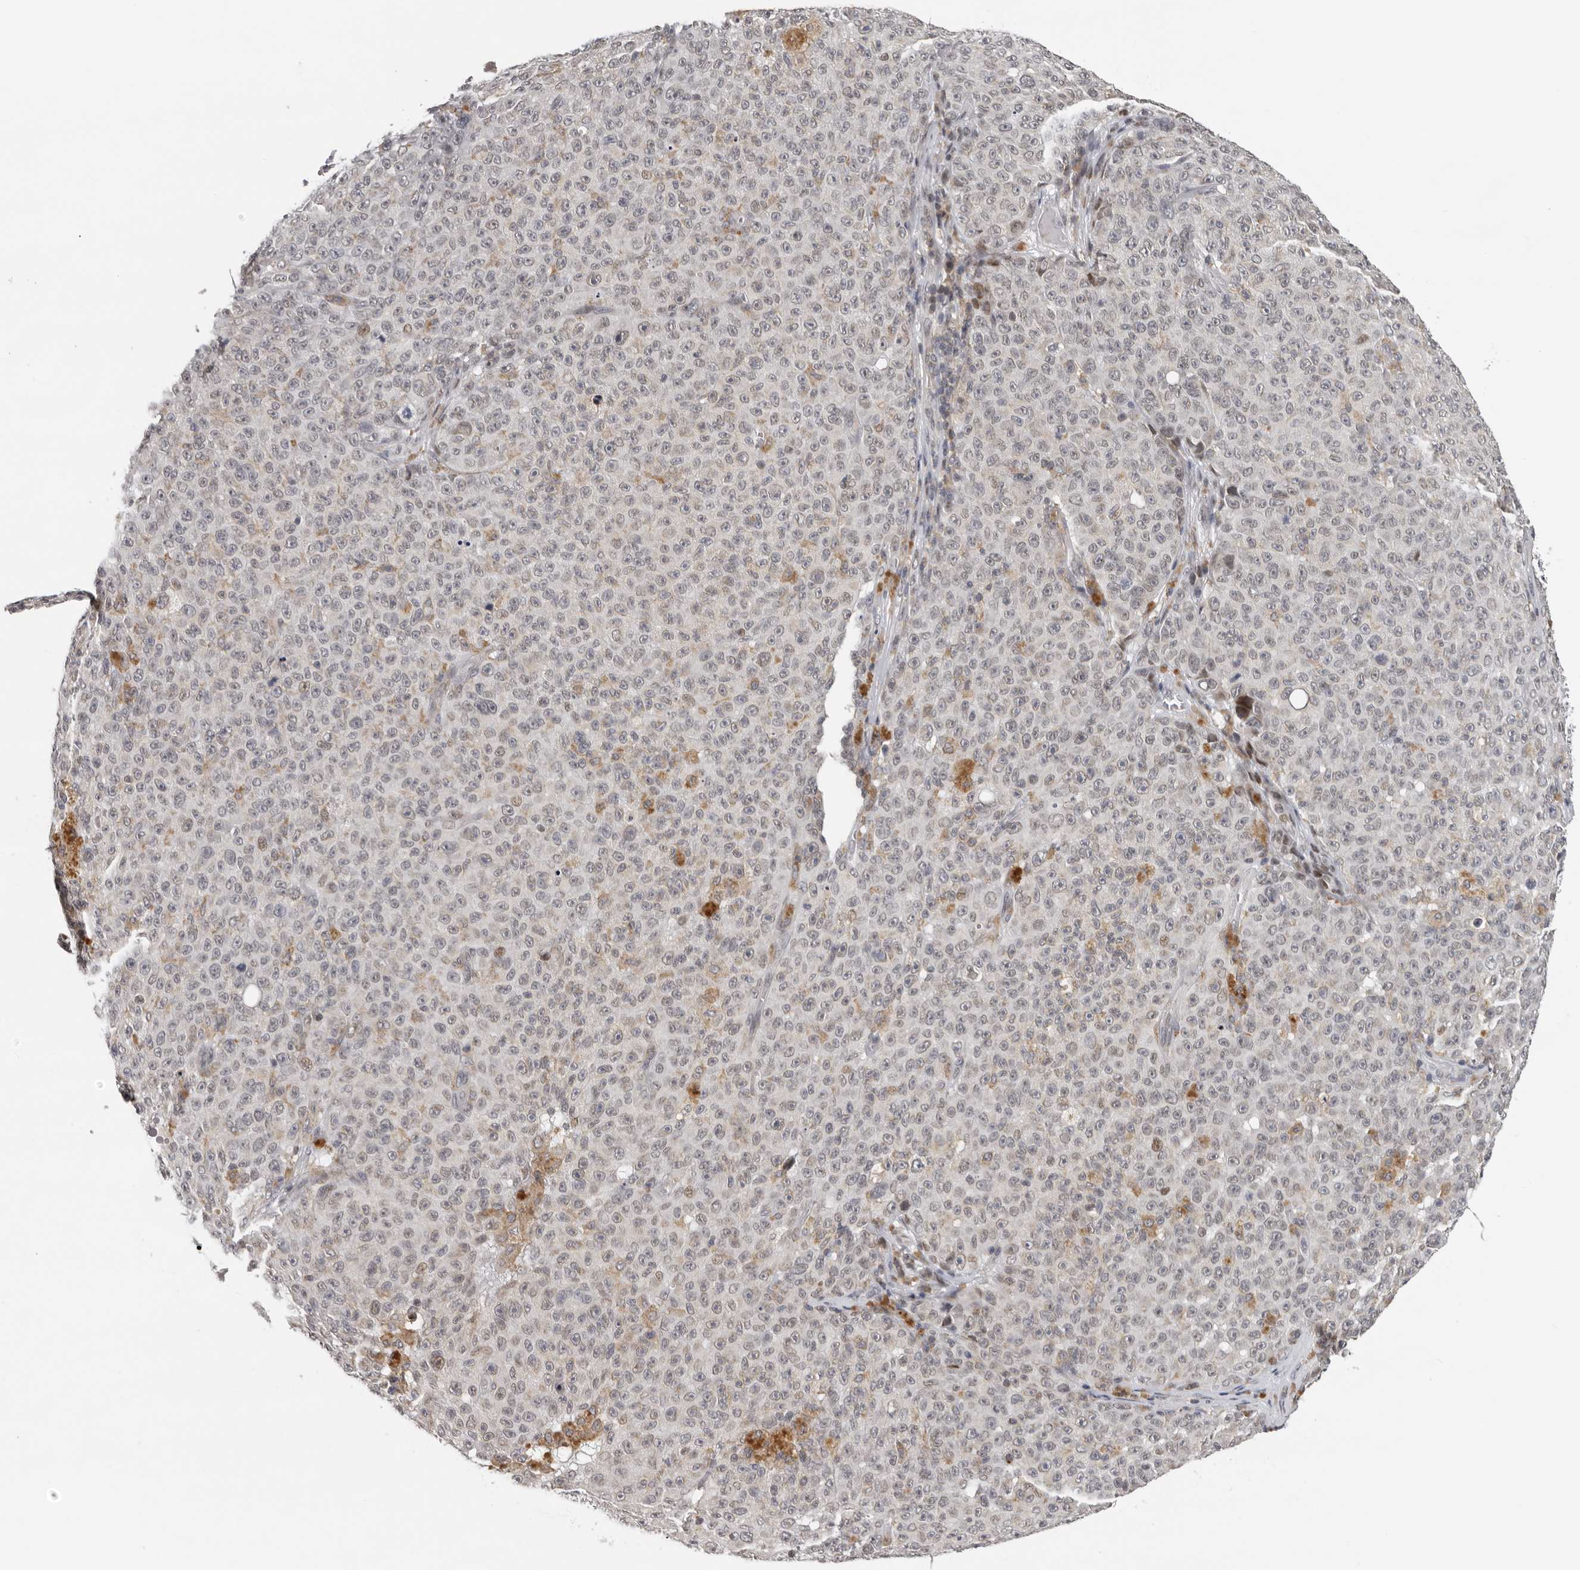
{"staining": {"intensity": "negative", "quantity": "none", "location": "none"}, "tissue": "melanoma", "cell_type": "Tumor cells", "image_type": "cancer", "snomed": [{"axis": "morphology", "description": "Malignant melanoma, NOS"}, {"axis": "topography", "description": "Skin"}], "caption": "Tumor cells are negative for protein expression in human melanoma.", "gene": "KIF2B", "patient": {"sex": "female", "age": 82}}